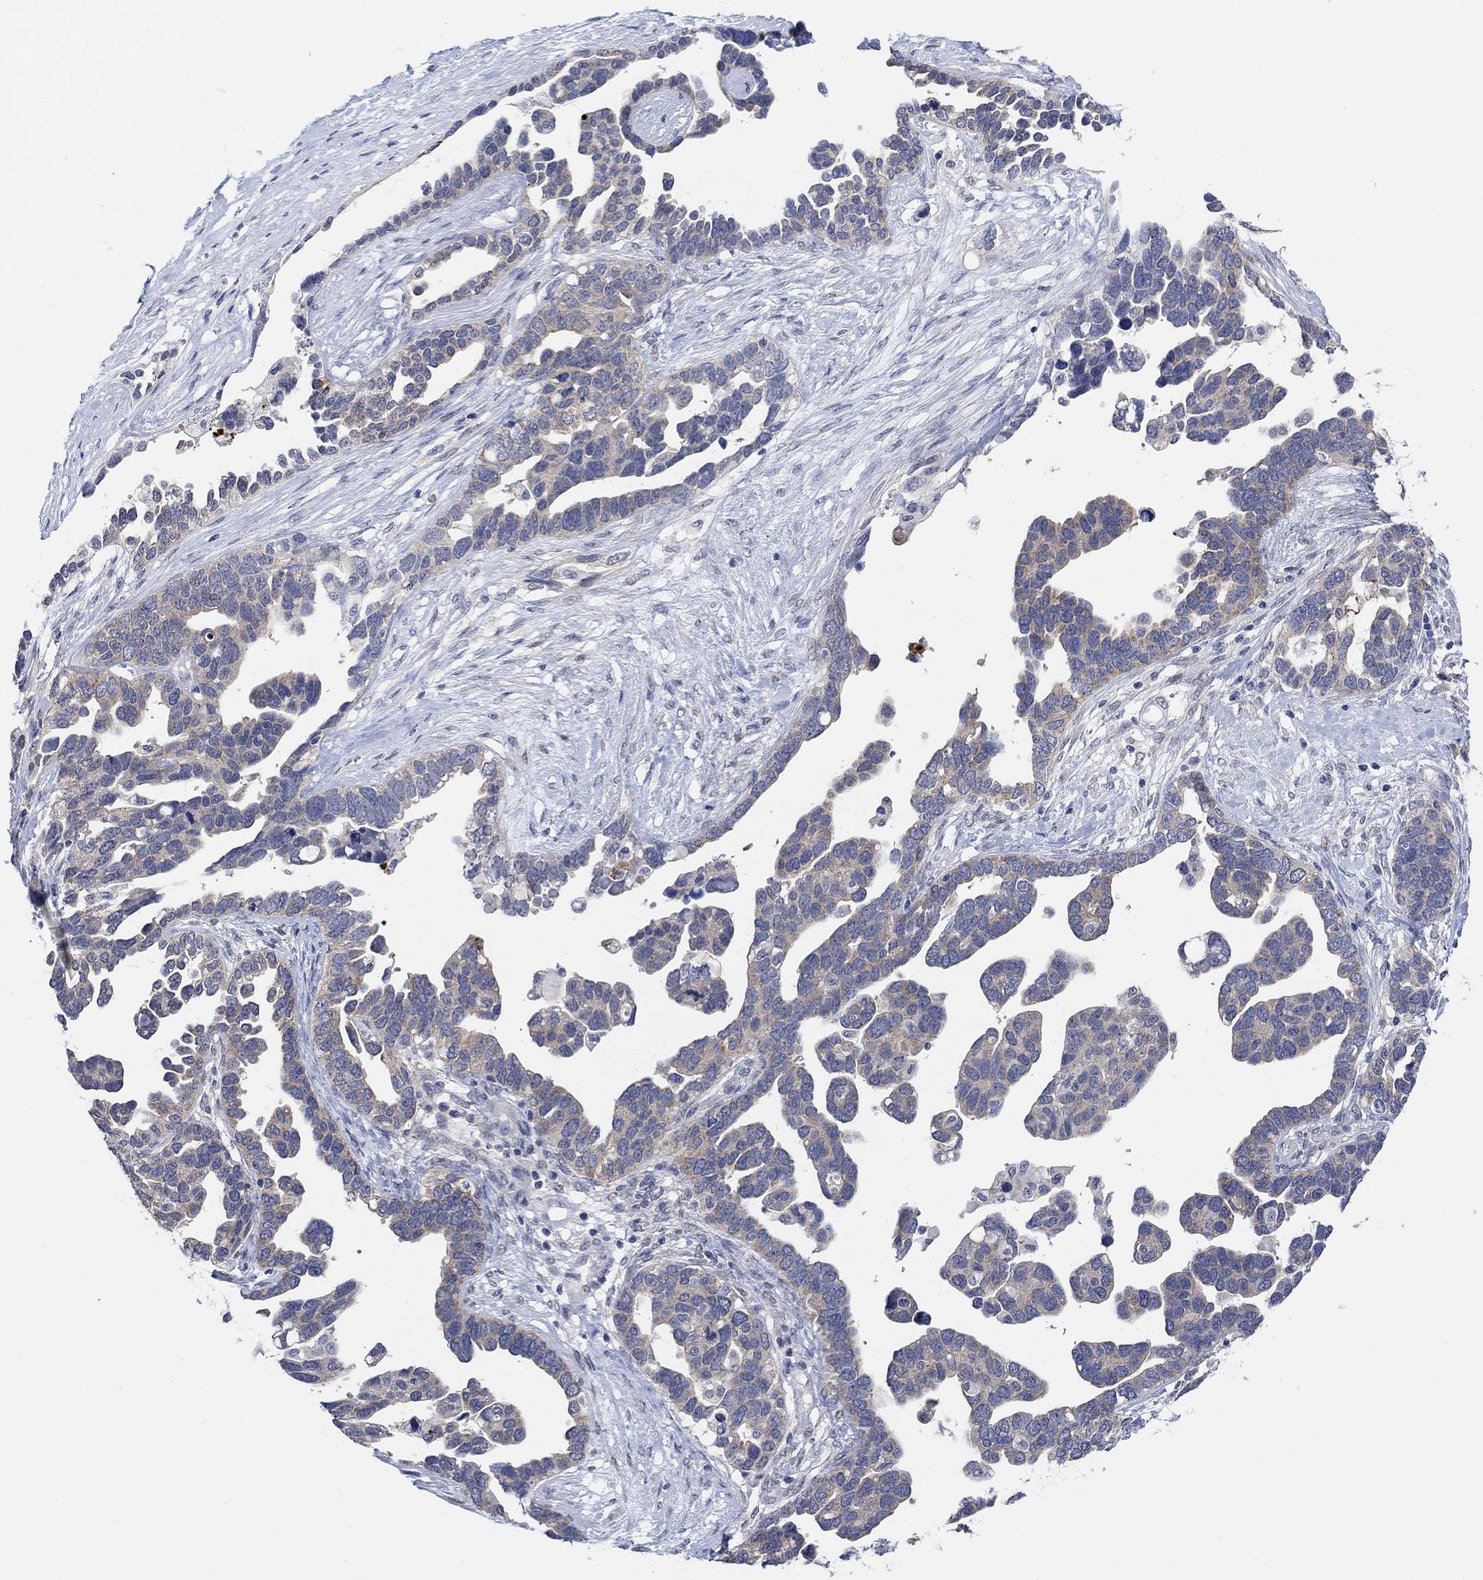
{"staining": {"intensity": "weak", "quantity": "<25%", "location": "cytoplasmic/membranous"}, "tissue": "ovarian cancer", "cell_type": "Tumor cells", "image_type": "cancer", "snomed": [{"axis": "morphology", "description": "Cystadenocarcinoma, serous, NOS"}, {"axis": "topography", "description": "Ovary"}], "caption": "DAB immunohistochemical staining of ovarian cancer reveals no significant positivity in tumor cells. The staining is performed using DAB brown chromogen with nuclei counter-stained in using hematoxylin.", "gene": "RIMS1", "patient": {"sex": "female", "age": 54}}